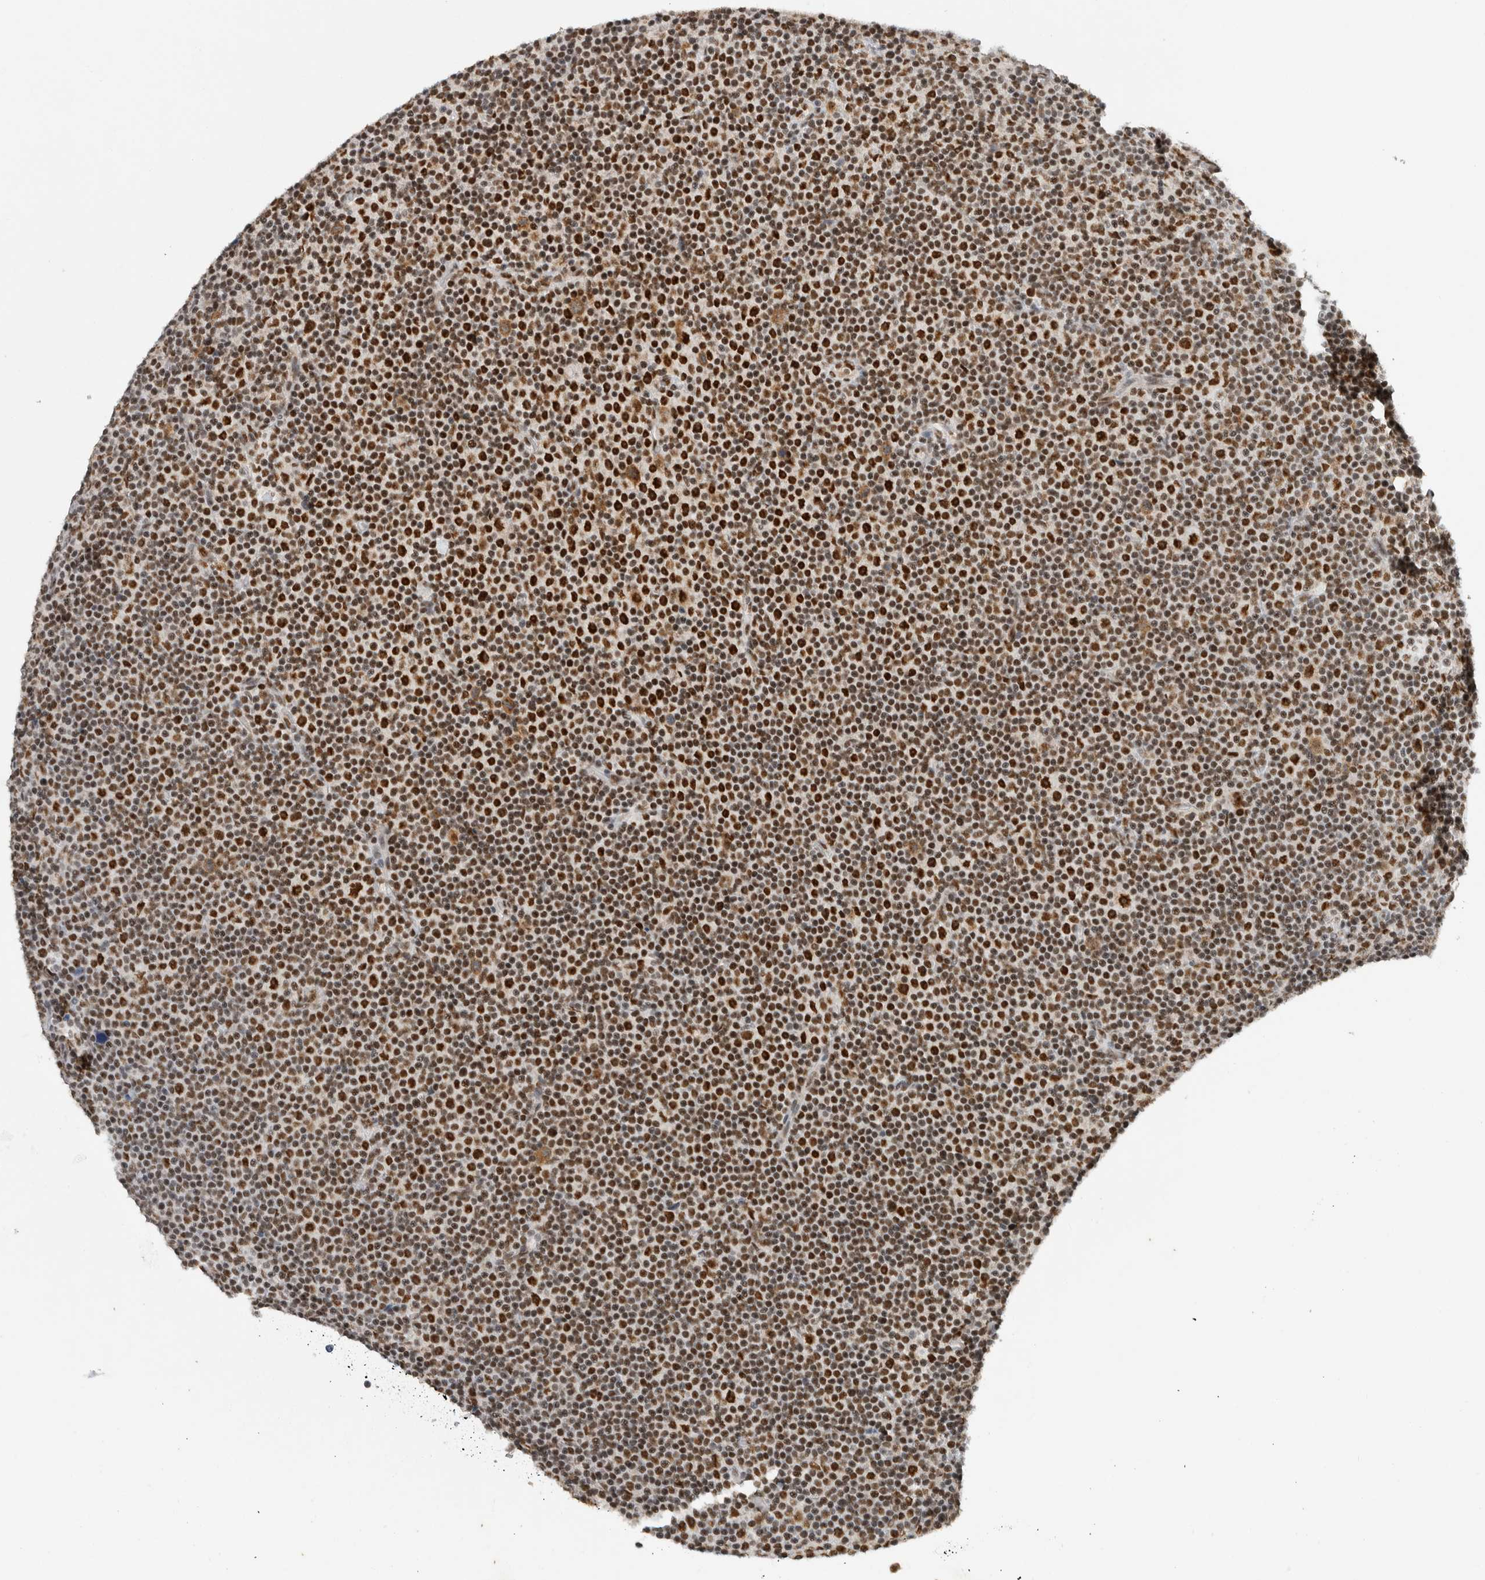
{"staining": {"intensity": "strong", "quantity": ">75%", "location": "nuclear"}, "tissue": "lymphoma", "cell_type": "Tumor cells", "image_type": "cancer", "snomed": [{"axis": "morphology", "description": "Malignant lymphoma, non-Hodgkin's type, Low grade"}, {"axis": "topography", "description": "Lymph node"}], "caption": "Immunohistochemistry of low-grade malignant lymphoma, non-Hodgkin's type demonstrates high levels of strong nuclear staining in about >75% of tumor cells.", "gene": "DDX42", "patient": {"sex": "female", "age": 67}}